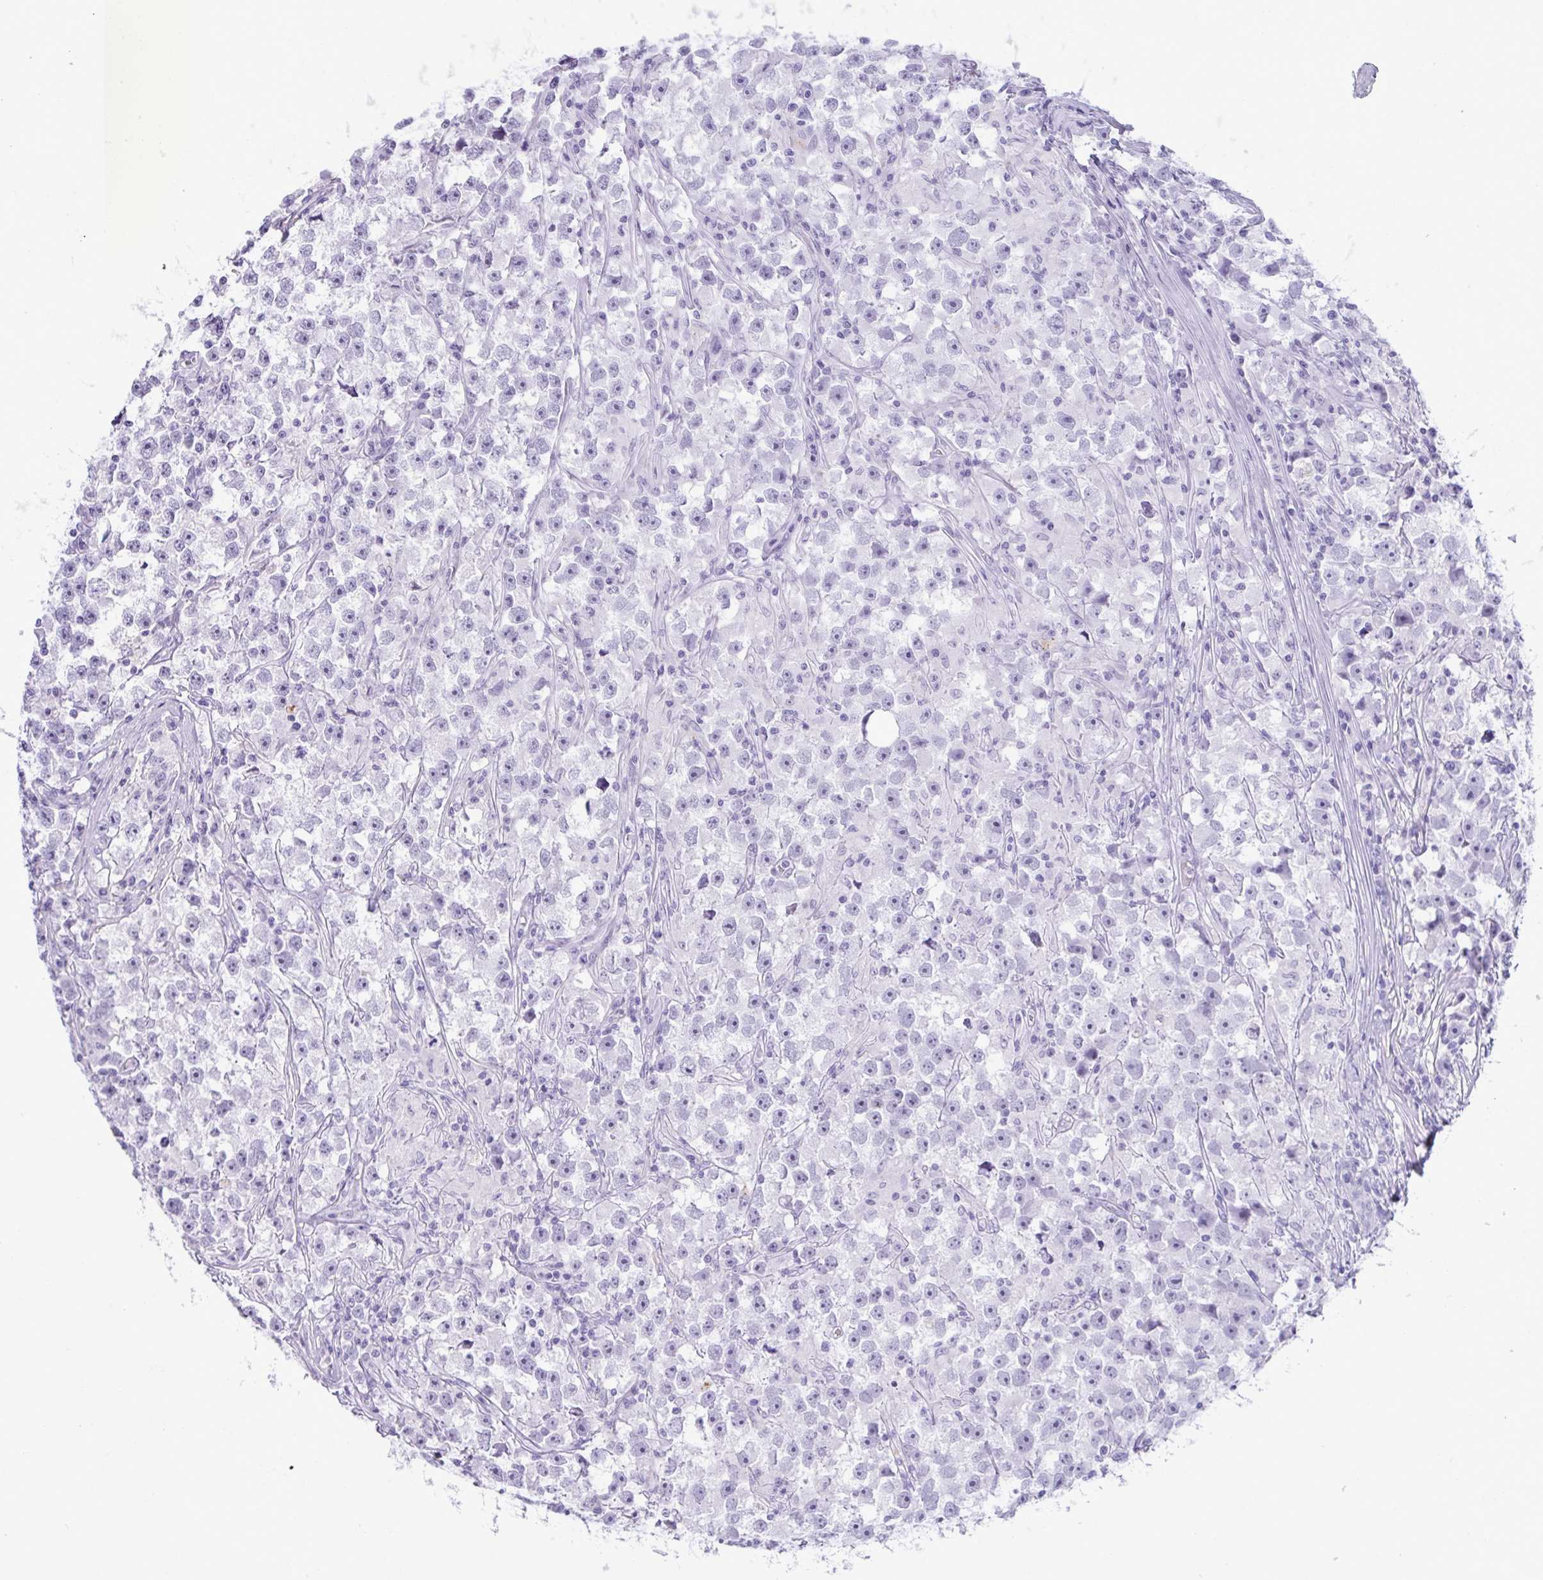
{"staining": {"intensity": "negative", "quantity": "none", "location": "none"}, "tissue": "testis cancer", "cell_type": "Tumor cells", "image_type": "cancer", "snomed": [{"axis": "morphology", "description": "Seminoma, NOS"}, {"axis": "topography", "description": "Testis"}], "caption": "The image reveals no staining of tumor cells in seminoma (testis).", "gene": "ELN", "patient": {"sex": "male", "age": 33}}